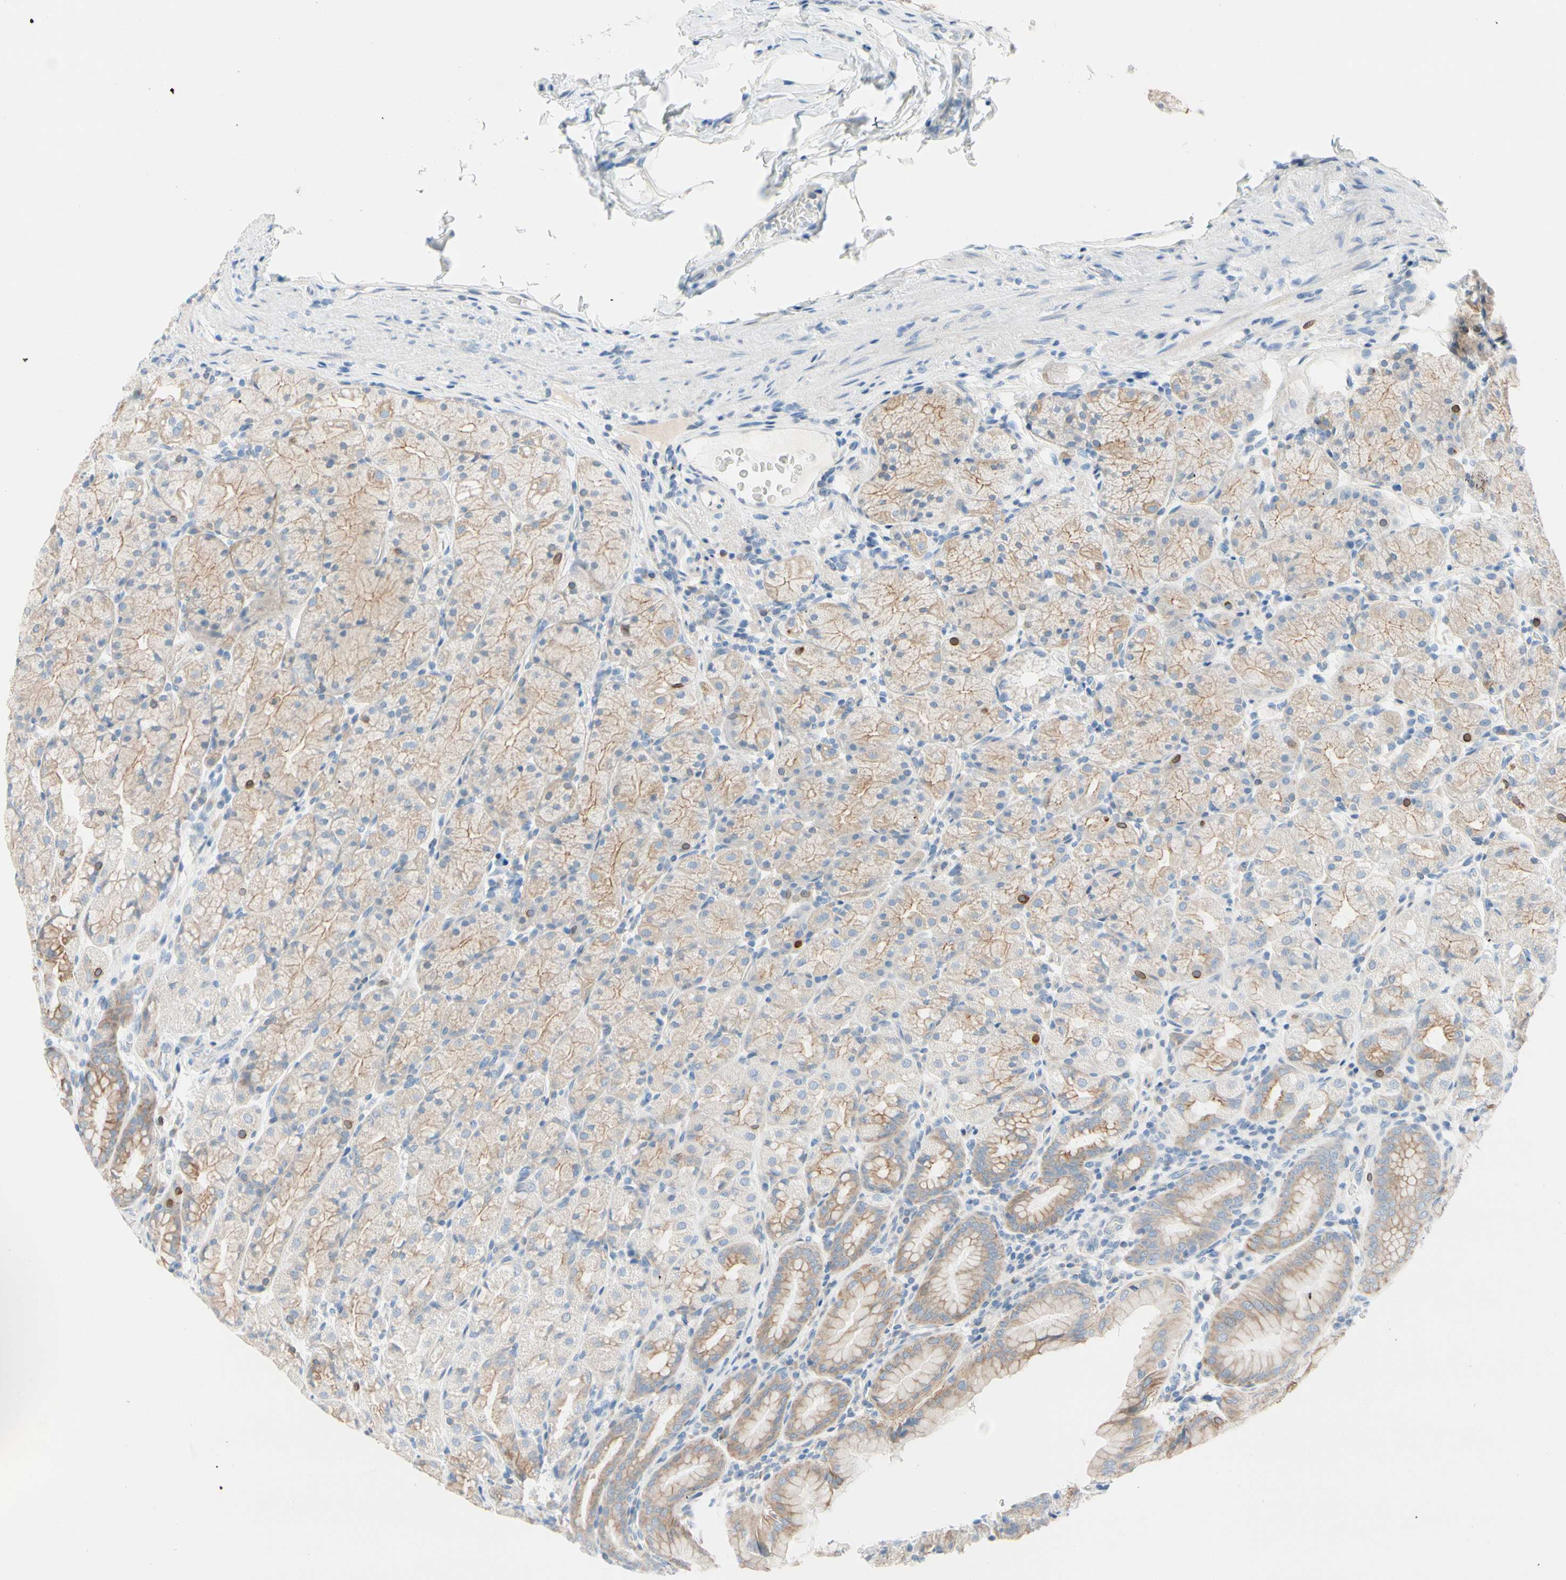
{"staining": {"intensity": "moderate", "quantity": "<25%", "location": "cytoplasmic/membranous,nuclear"}, "tissue": "stomach", "cell_type": "Glandular cells", "image_type": "normal", "snomed": [{"axis": "morphology", "description": "Normal tissue, NOS"}, {"axis": "topography", "description": "Stomach, upper"}], "caption": "Immunohistochemistry image of benign human stomach stained for a protein (brown), which shows low levels of moderate cytoplasmic/membranous,nuclear positivity in about <25% of glandular cells.", "gene": "ZNF132", "patient": {"sex": "male", "age": 68}}